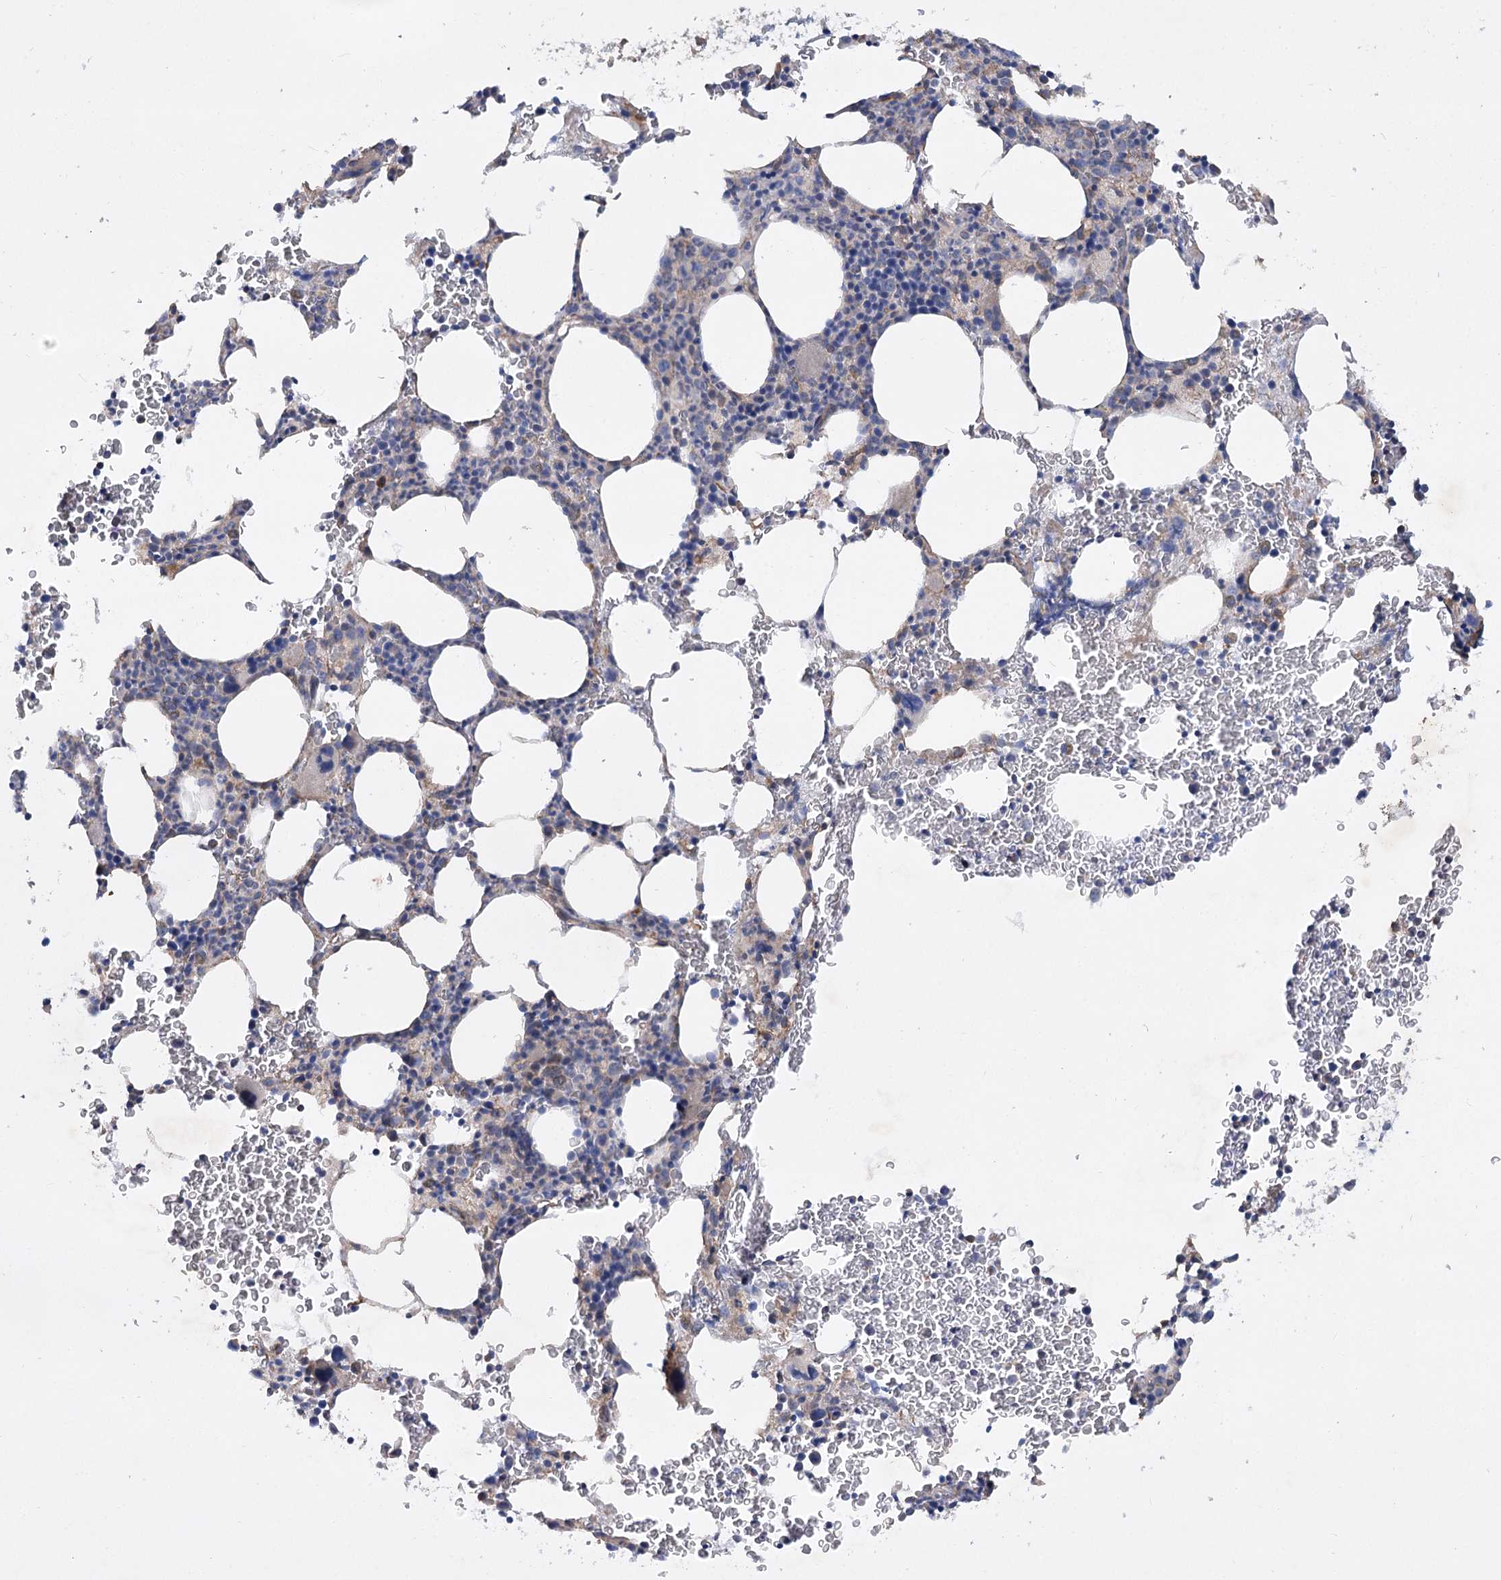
{"staining": {"intensity": "negative", "quantity": "none", "location": "none"}, "tissue": "bone marrow", "cell_type": "Hematopoietic cells", "image_type": "normal", "snomed": [{"axis": "morphology", "description": "Normal tissue, NOS"}, {"axis": "topography", "description": "Bone marrow"}], "caption": "High magnification brightfield microscopy of benign bone marrow stained with DAB (3,3'-diaminobenzidine) (brown) and counterstained with hematoxylin (blue): hematopoietic cells show no significant staining. (Immunohistochemistry, brightfield microscopy, high magnification).", "gene": "KIAA0825", "patient": {"sex": "male", "age": 79}}